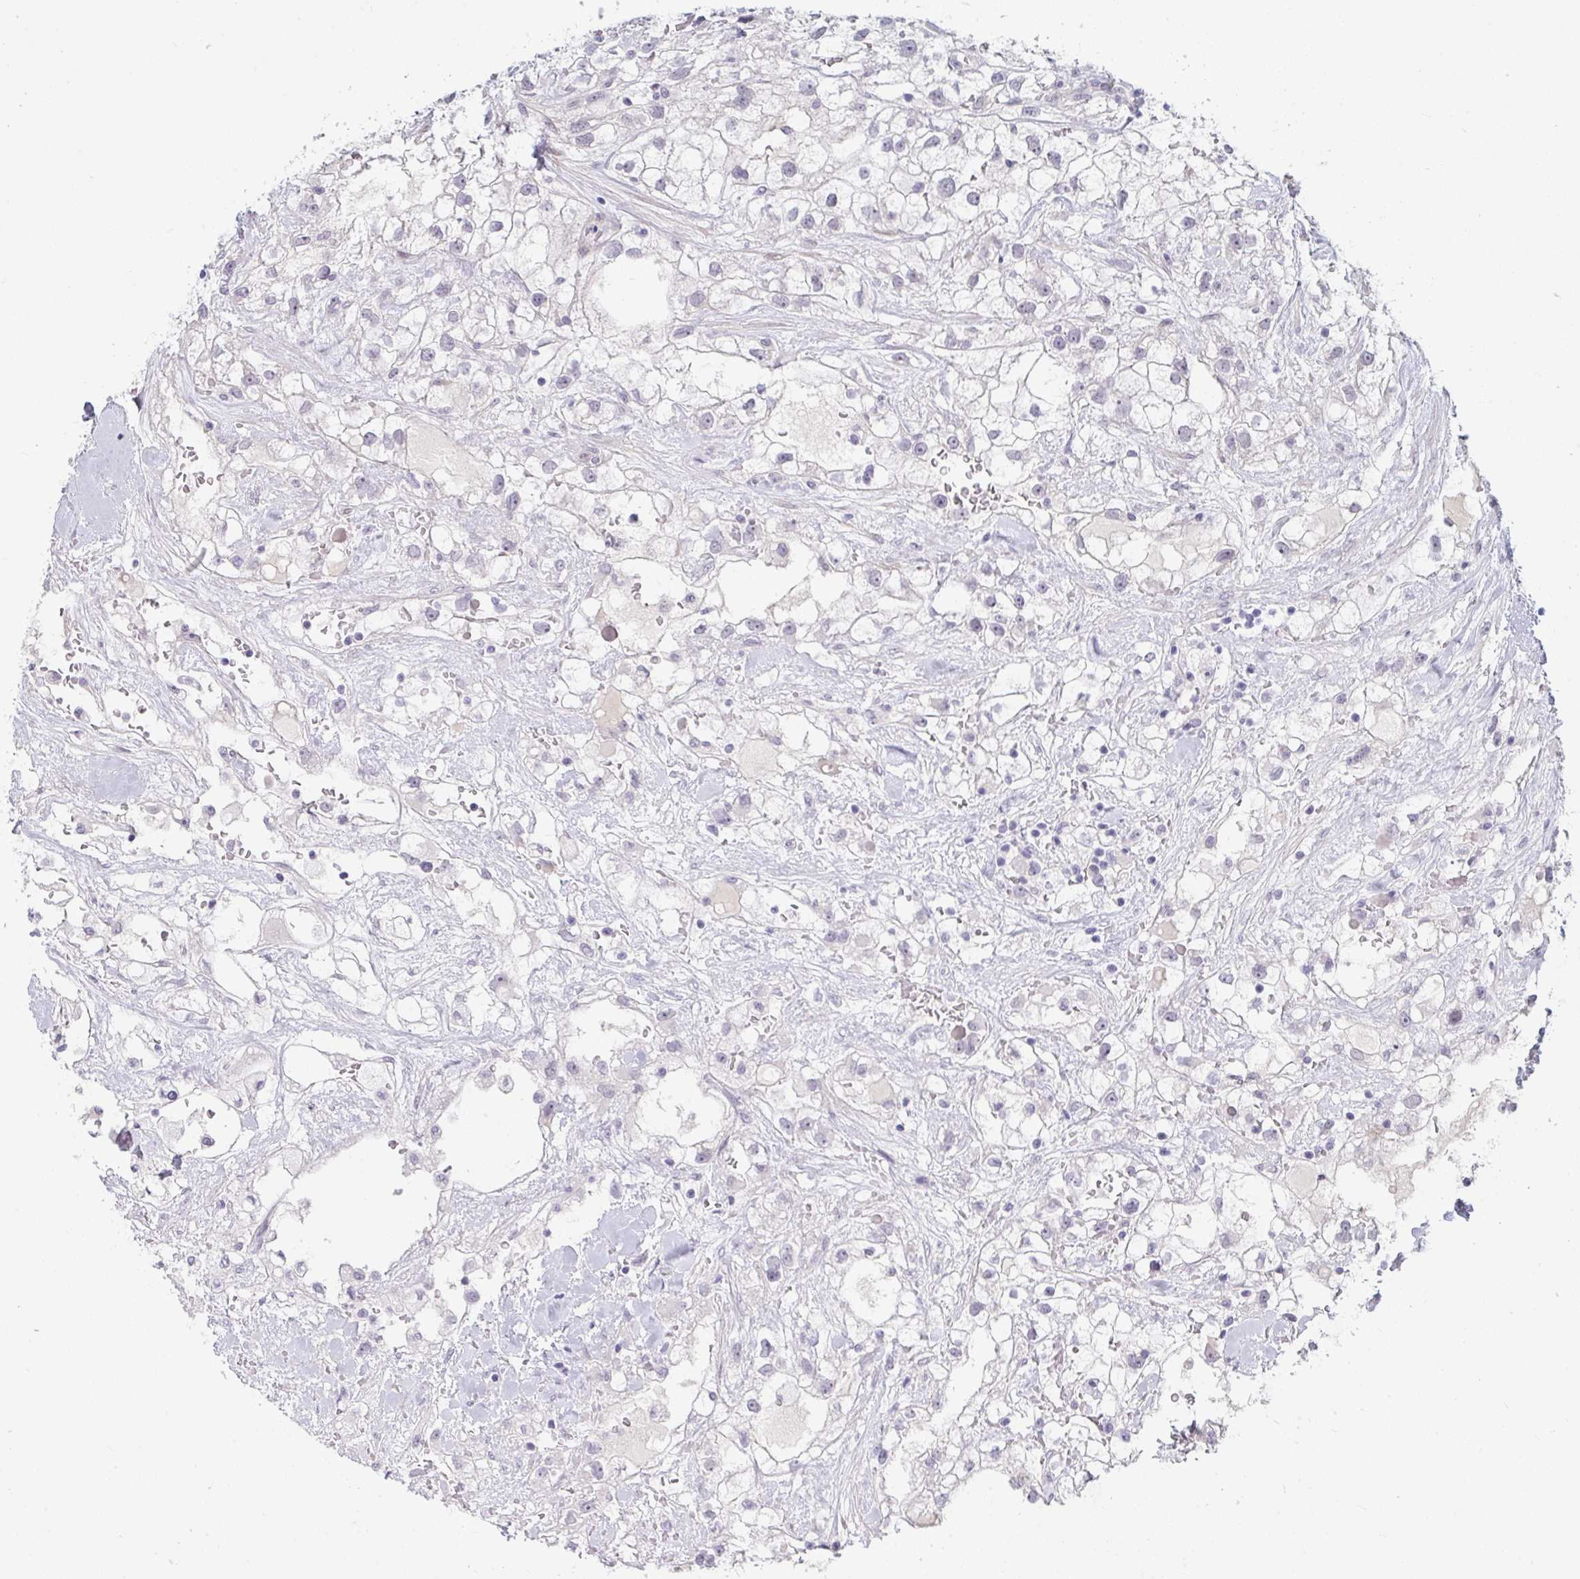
{"staining": {"intensity": "negative", "quantity": "none", "location": "none"}, "tissue": "renal cancer", "cell_type": "Tumor cells", "image_type": "cancer", "snomed": [{"axis": "morphology", "description": "Adenocarcinoma, NOS"}, {"axis": "topography", "description": "Kidney"}], "caption": "An immunohistochemistry (IHC) photomicrograph of renal cancer is shown. There is no staining in tumor cells of renal cancer. (Stains: DAB immunohistochemistry with hematoxylin counter stain, Microscopy: brightfield microscopy at high magnification).", "gene": "TCEAL8", "patient": {"sex": "male", "age": 59}}